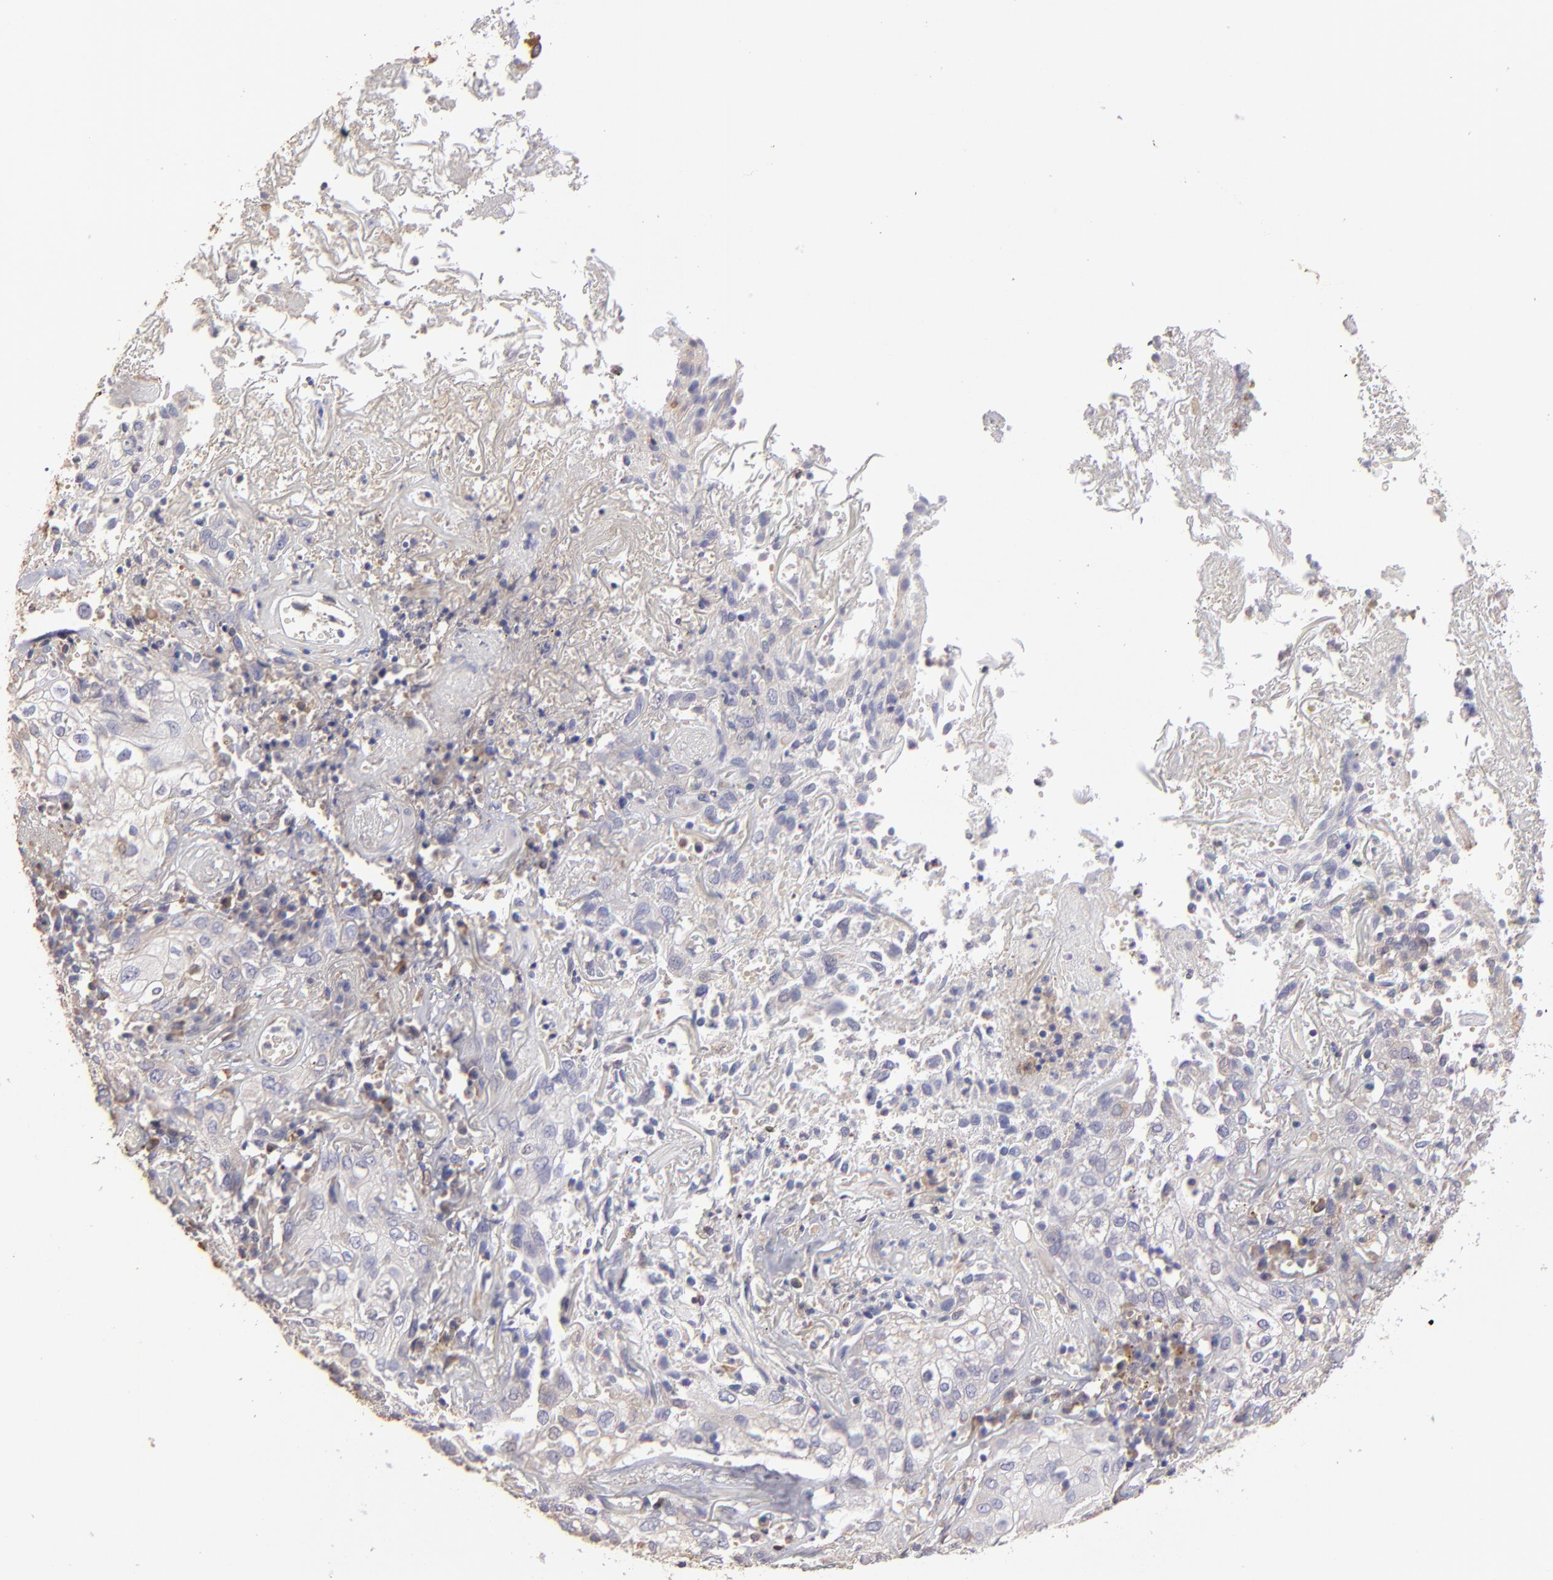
{"staining": {"intensity": "weak", "quantity": "<25%", "location": "cytoplasmic/membranous"}, "tissue": "skin cancer", "cell_type": "Tumor cells", "image_type": "cancer", "snomed": [{"axis": "morphology", "description": "Squamous cell carcinoma, NOS"}, {"axis": "topography", "description": "Skin"}], "caption": "This is an immunohistochemistry (IHC) photomicrograph of skin cancer. There is no staining in tumor cells.", "gene": "CALR", "patient": {"sex": "male", "age": 65}}